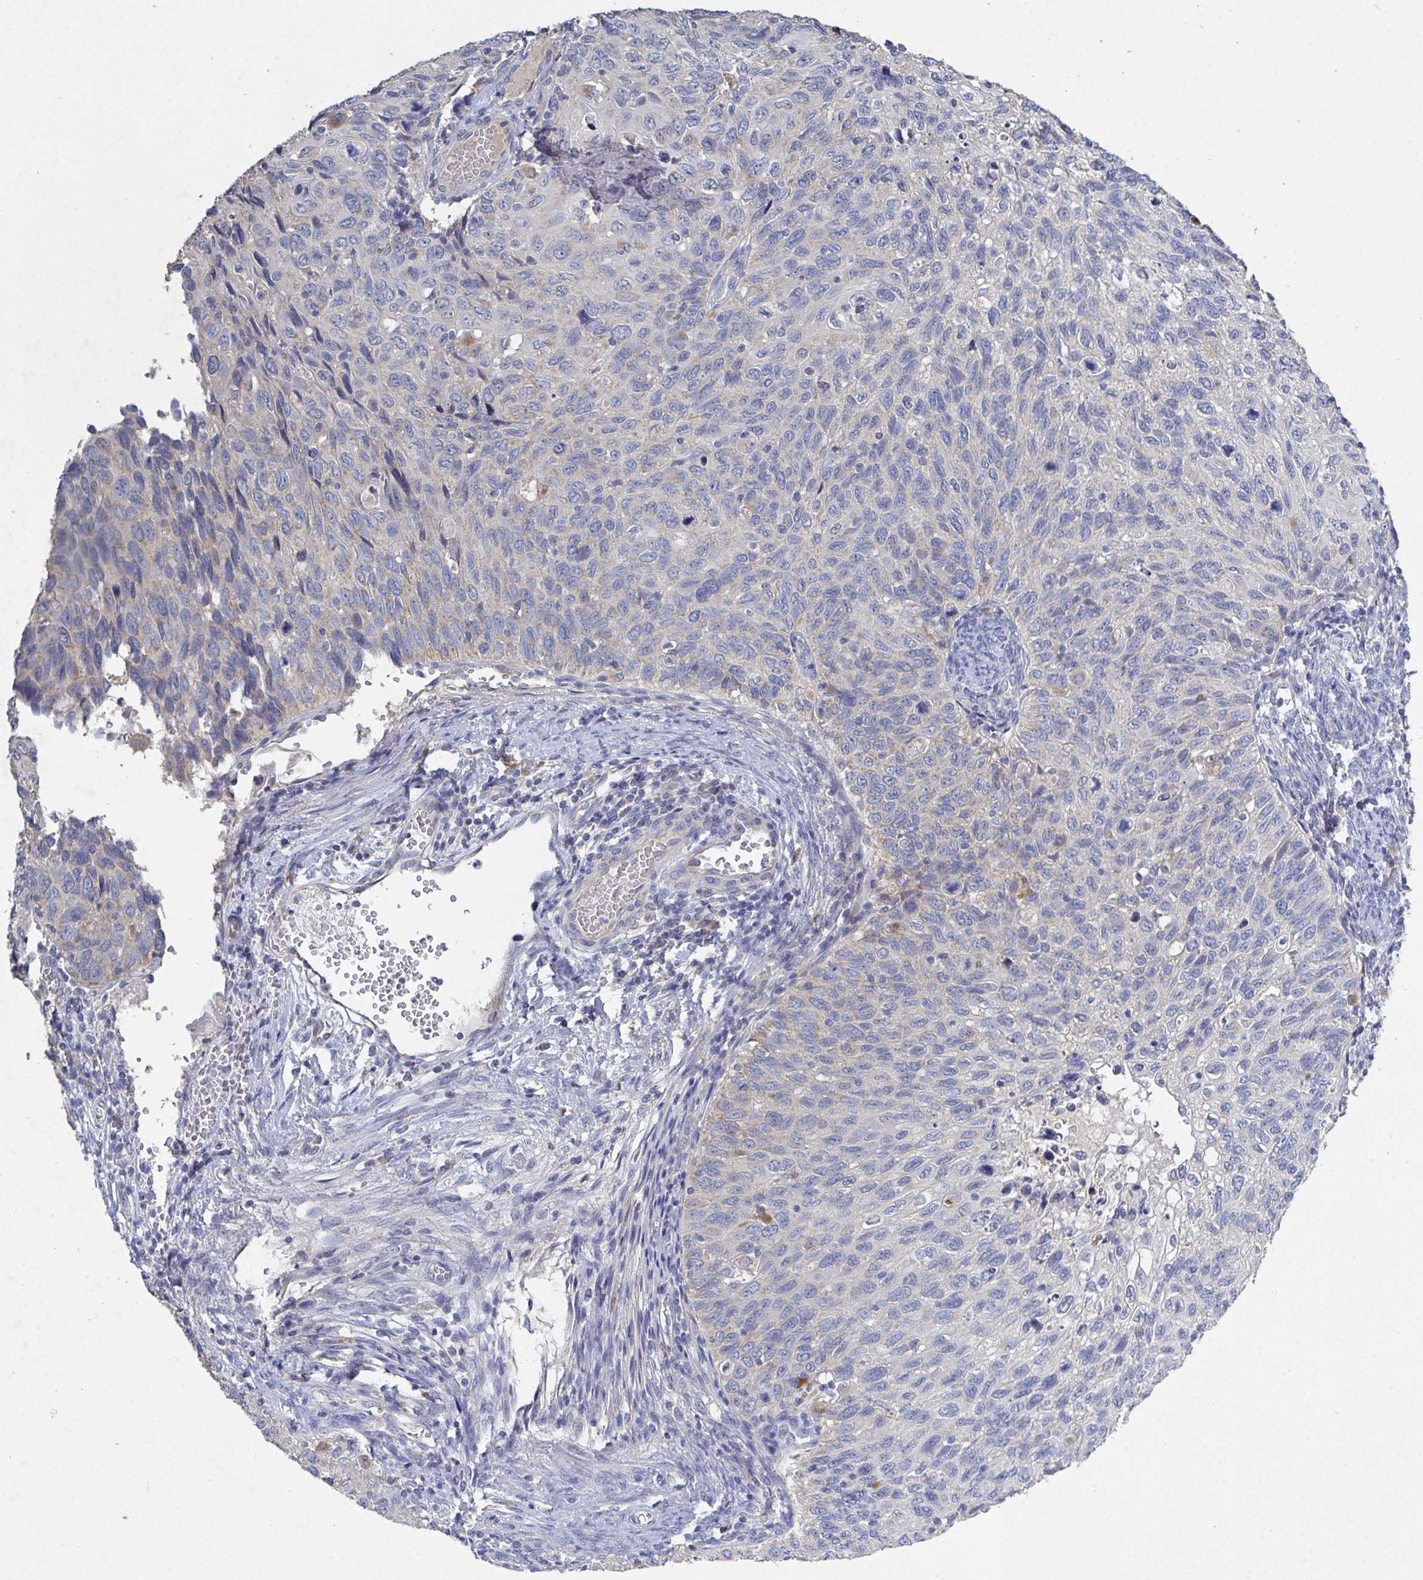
{"staining": {"intensity": "negative", "quantity": "none", "location": "none"}, "tissue": "cervical cancer", "cell_type": "Tumor cells", "image_type": "cancer", "snomed": [{"axis": "morphology", "description": "Squamous cell carcinoma, NOS"}, {"axis": "topography", "description": "Cervix"}], "caption": "The immunohistochemistry (IHC) micrograph has no significant staining in tumor cells of cervical cancer tissue.", "gene": "GALNT13", "patient": {"sex": "female", "age": 70}}